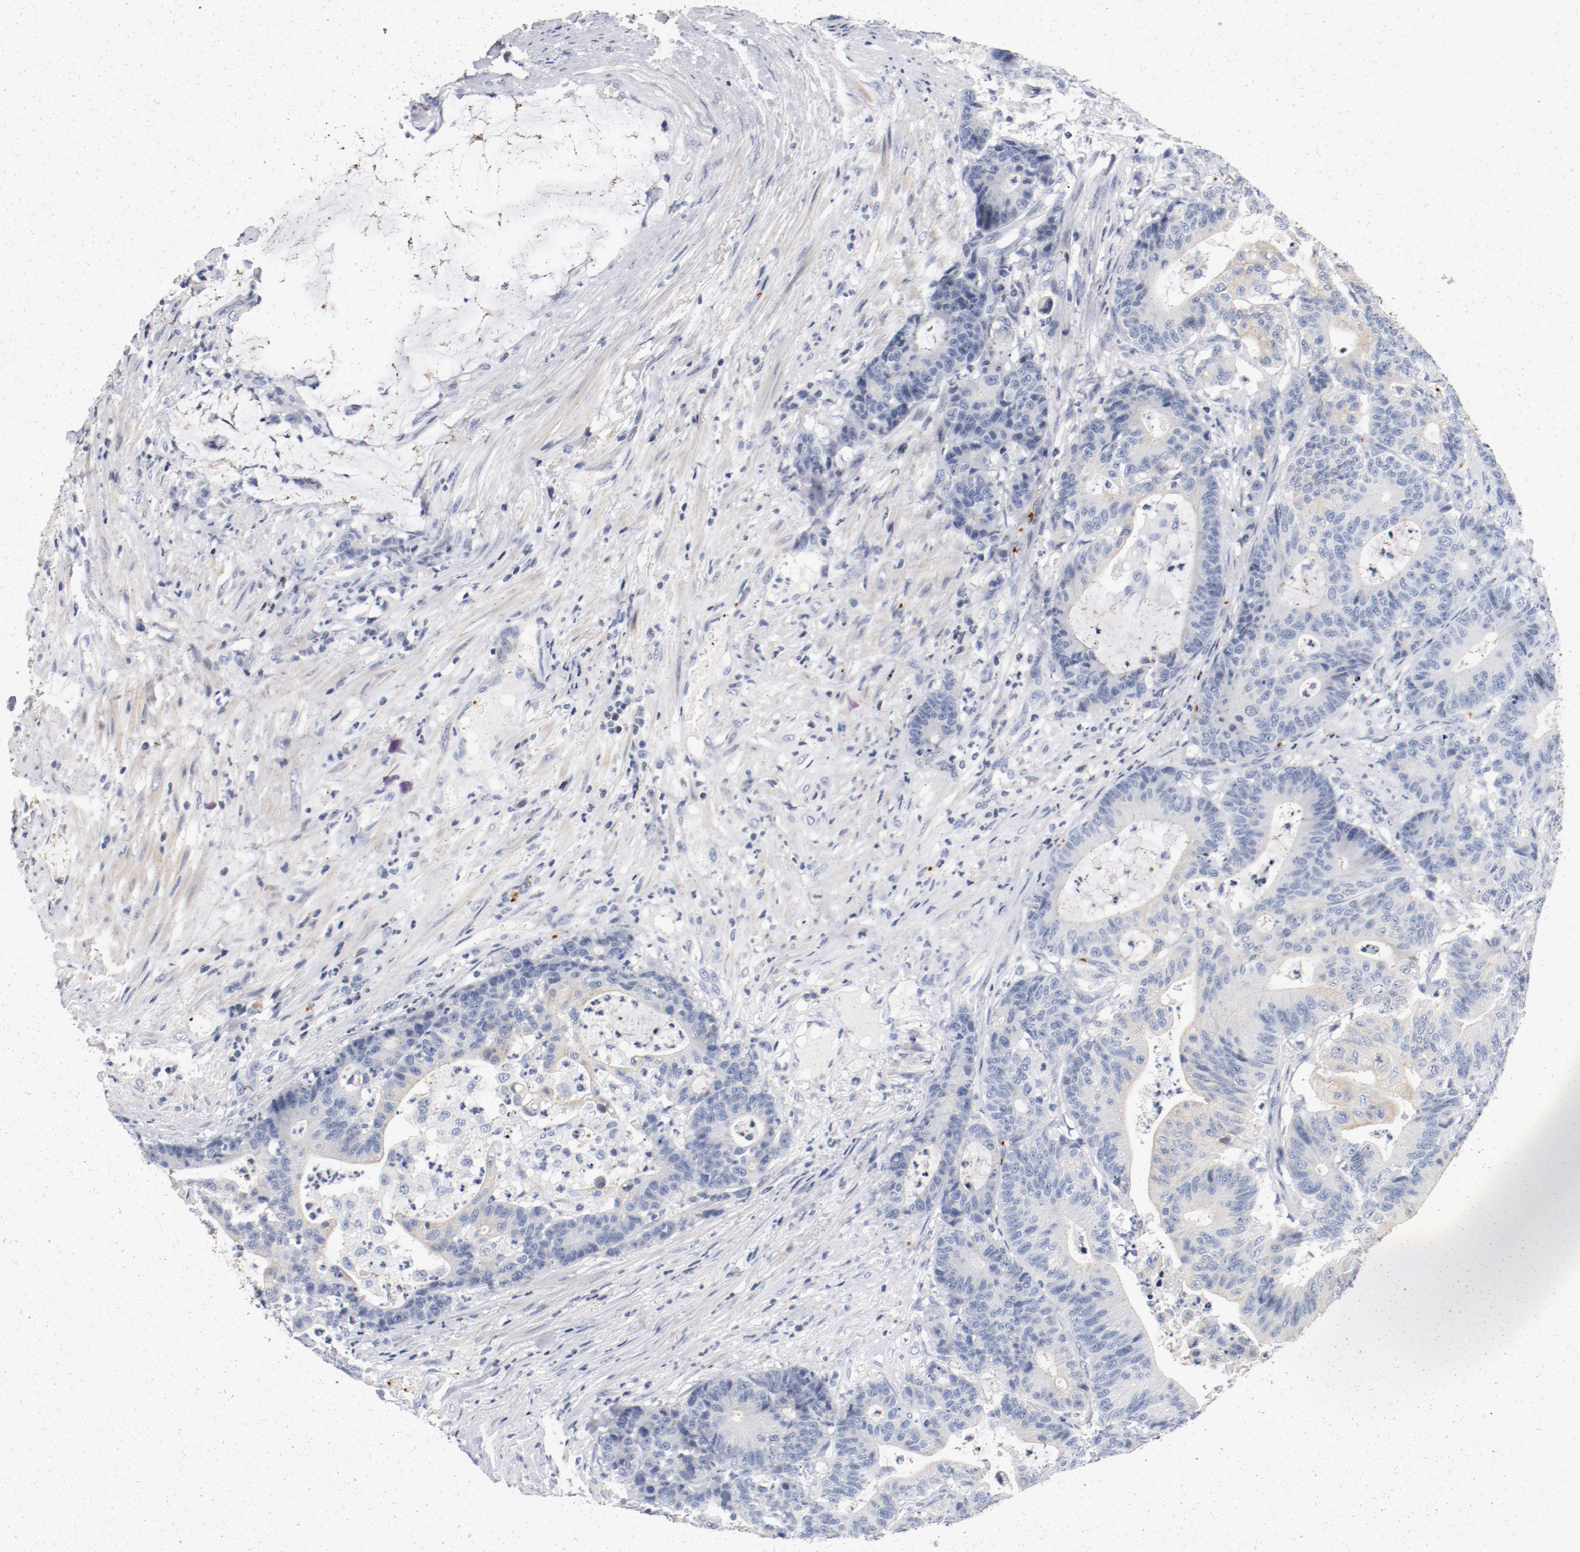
{"staining": {"intensity": "weak", "quantity": "<25%", "location": "cytoplasmic/membranous"}, "tissue": "colorectal cancer", "cell_type": "Tumor cells", "image_type": "cancer", "snomed": [{"axis": "morphology", "description": "Adenocarcinoma, NOS"}, {"axis": "topography", "description": "Colon"}], "caption": "This is an immunohistochemistry (IHC) micrograph of human adenocarcinoma (colorectal). There is no positivity in tumor cells.", "gene": "PIM1", "patient": {"sex": "female", "age": 84}}